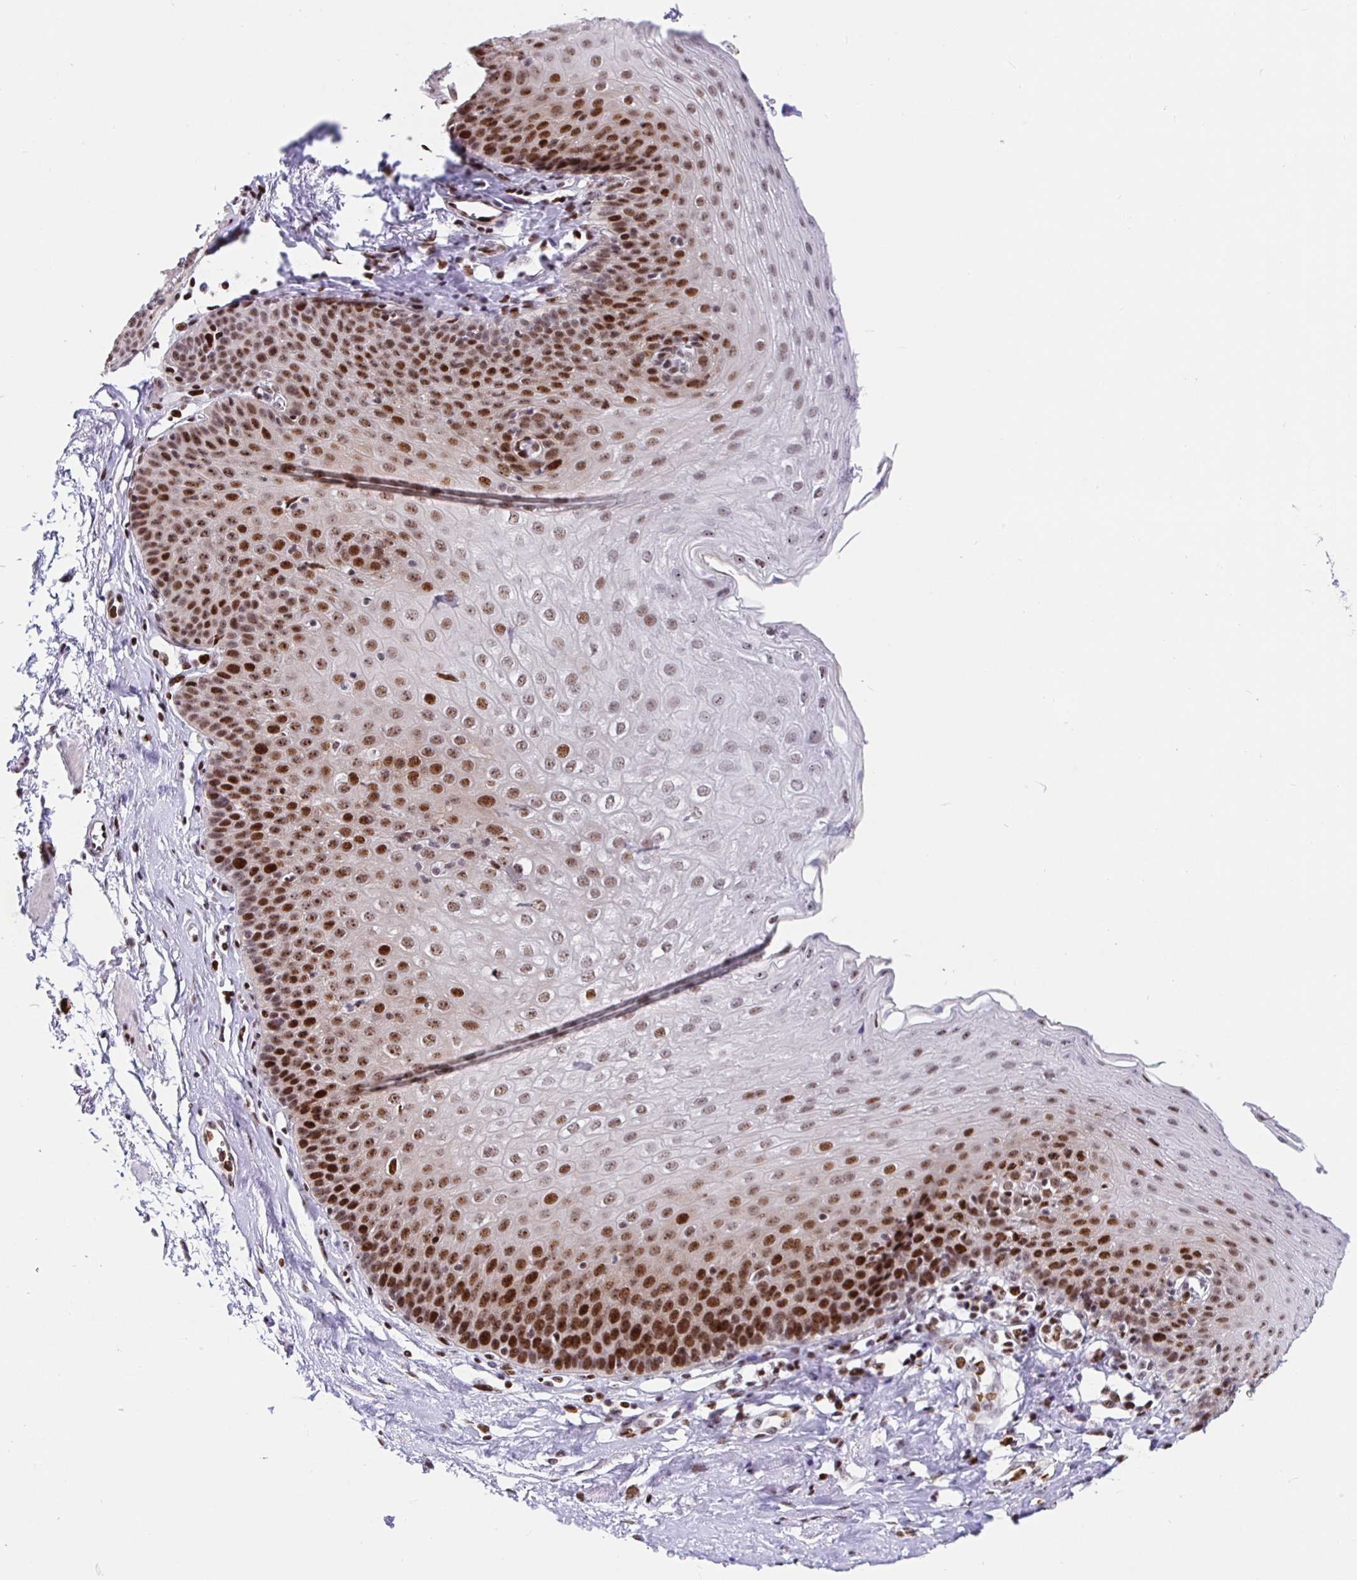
{"staining": {"intensity": "strong", "quantity": "25%-75%", "location": "nuclear"}, "tissue": "esophagus", "cell_type": "Squamous epithelial cells", "image_type": "normal", "snomed": [{"axis": "morphology", "description": "Normal tissue, NOS"}, {"axis": "topography", "description": "Esophagus"}], "caption": "Normal esophagus shows strong nuclear expression in approximately 25%-75% of squamous epithelial cells.", "gene": "SETD5", "patient": {"sex": "female", "age": 81}}